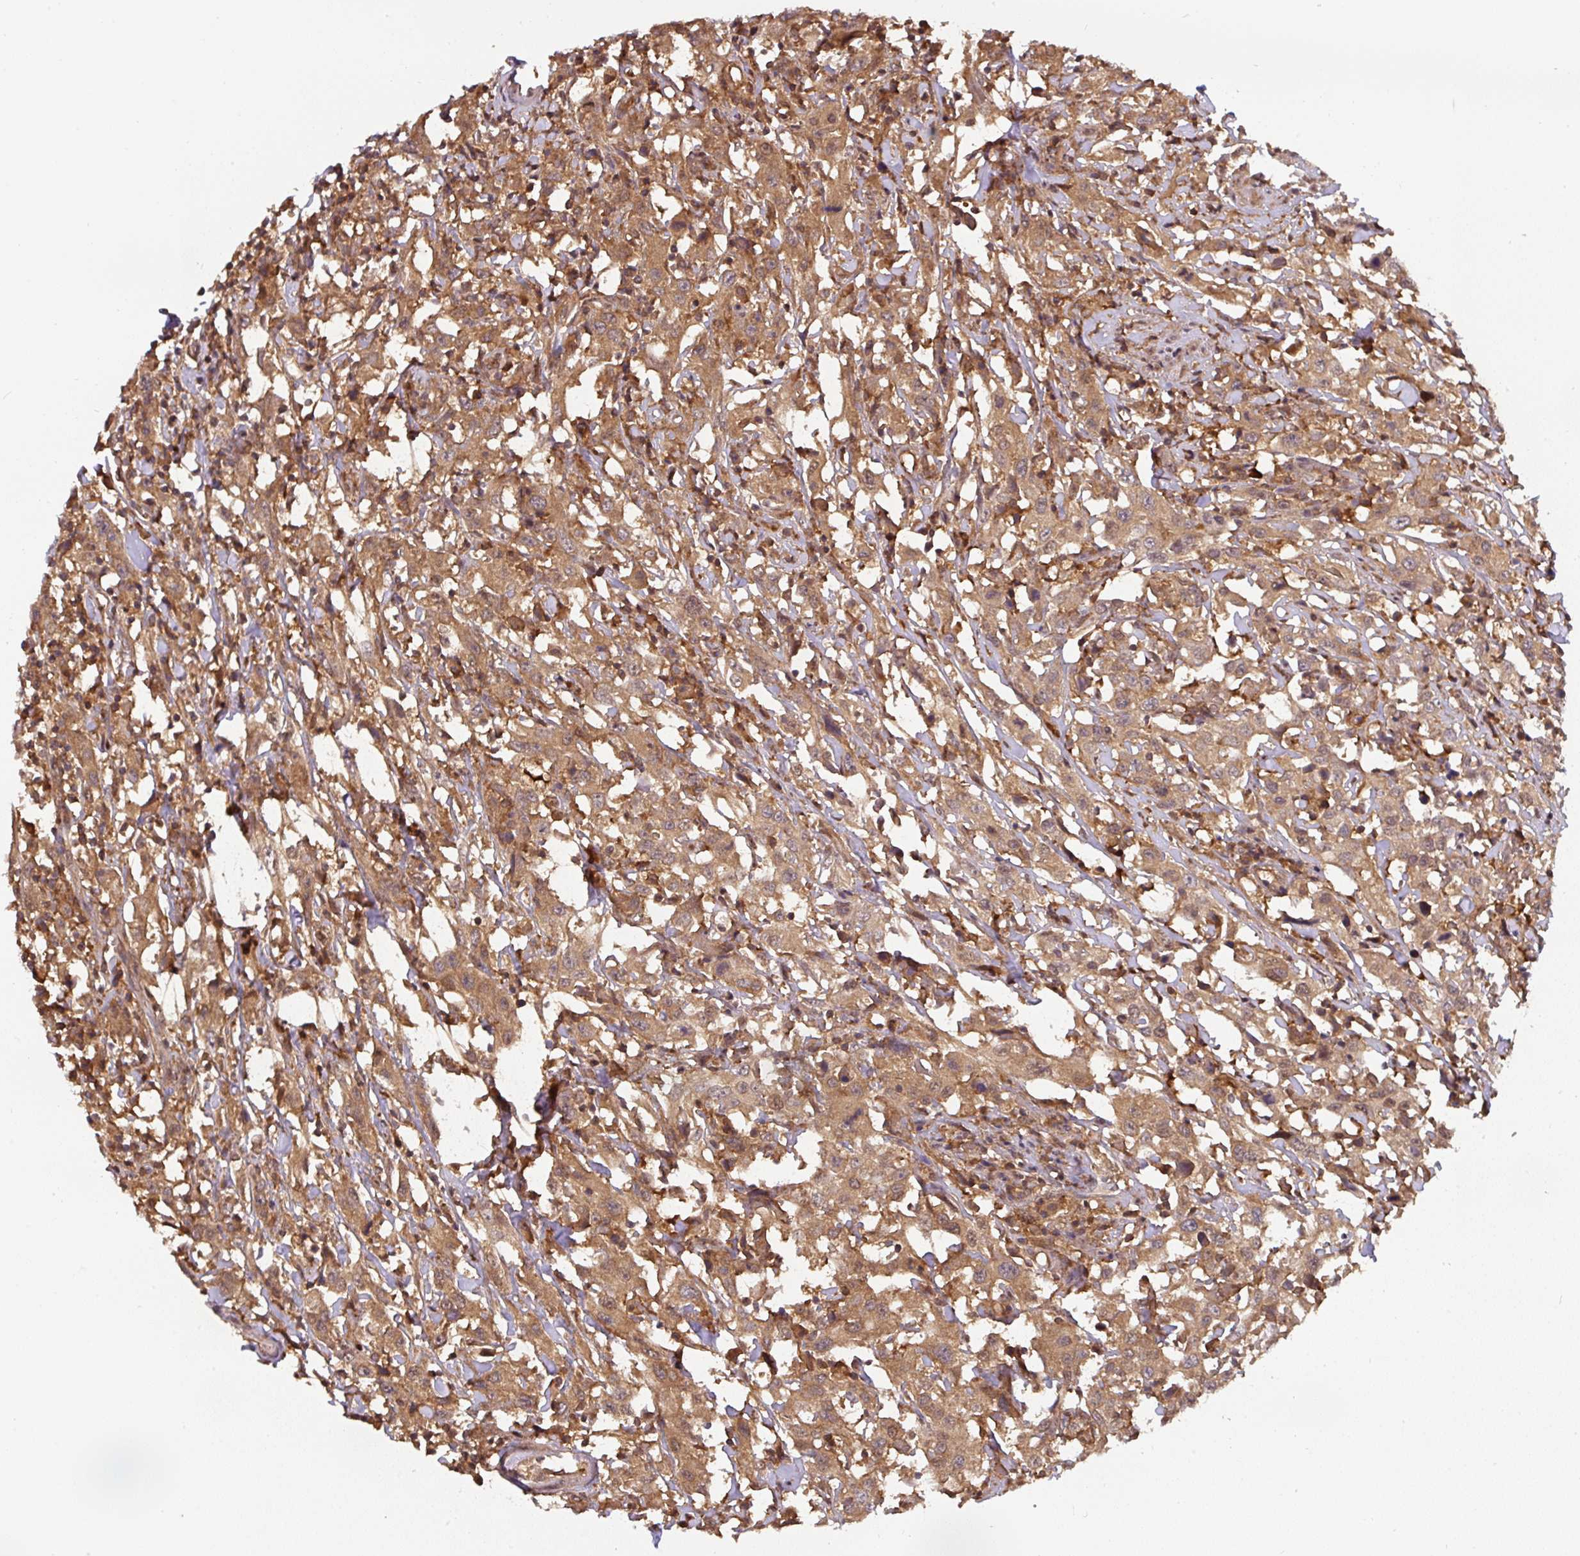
{"staining": {"intensity": "moderate", "quantity": ">75%", "location": "cytoplasmic/membranous"}, "tissue": "urothelial cancer", "cell_type": "Tumor cells", "image_type": "cancer", "snomed": [{"axis": "morphology", "description": "Urothelial carcinoma, High grade"}, {"axis": "topography", "description": "Urinary bladder"}], "caption": "IHC (DAB) staining of human urothelial cancer demonstrates moderate cytoplasmic/membranous protein staining in about >75% of tumor cells. The staining was performed using DAB (3,3'-diaminobenzidine) to visualize the protein expression in brown, while the nuclei were stained in blue with hematoxylin (Magnification: 20x).", "gene": "ST13", "patient": {"sex": "male", "age": 61}}